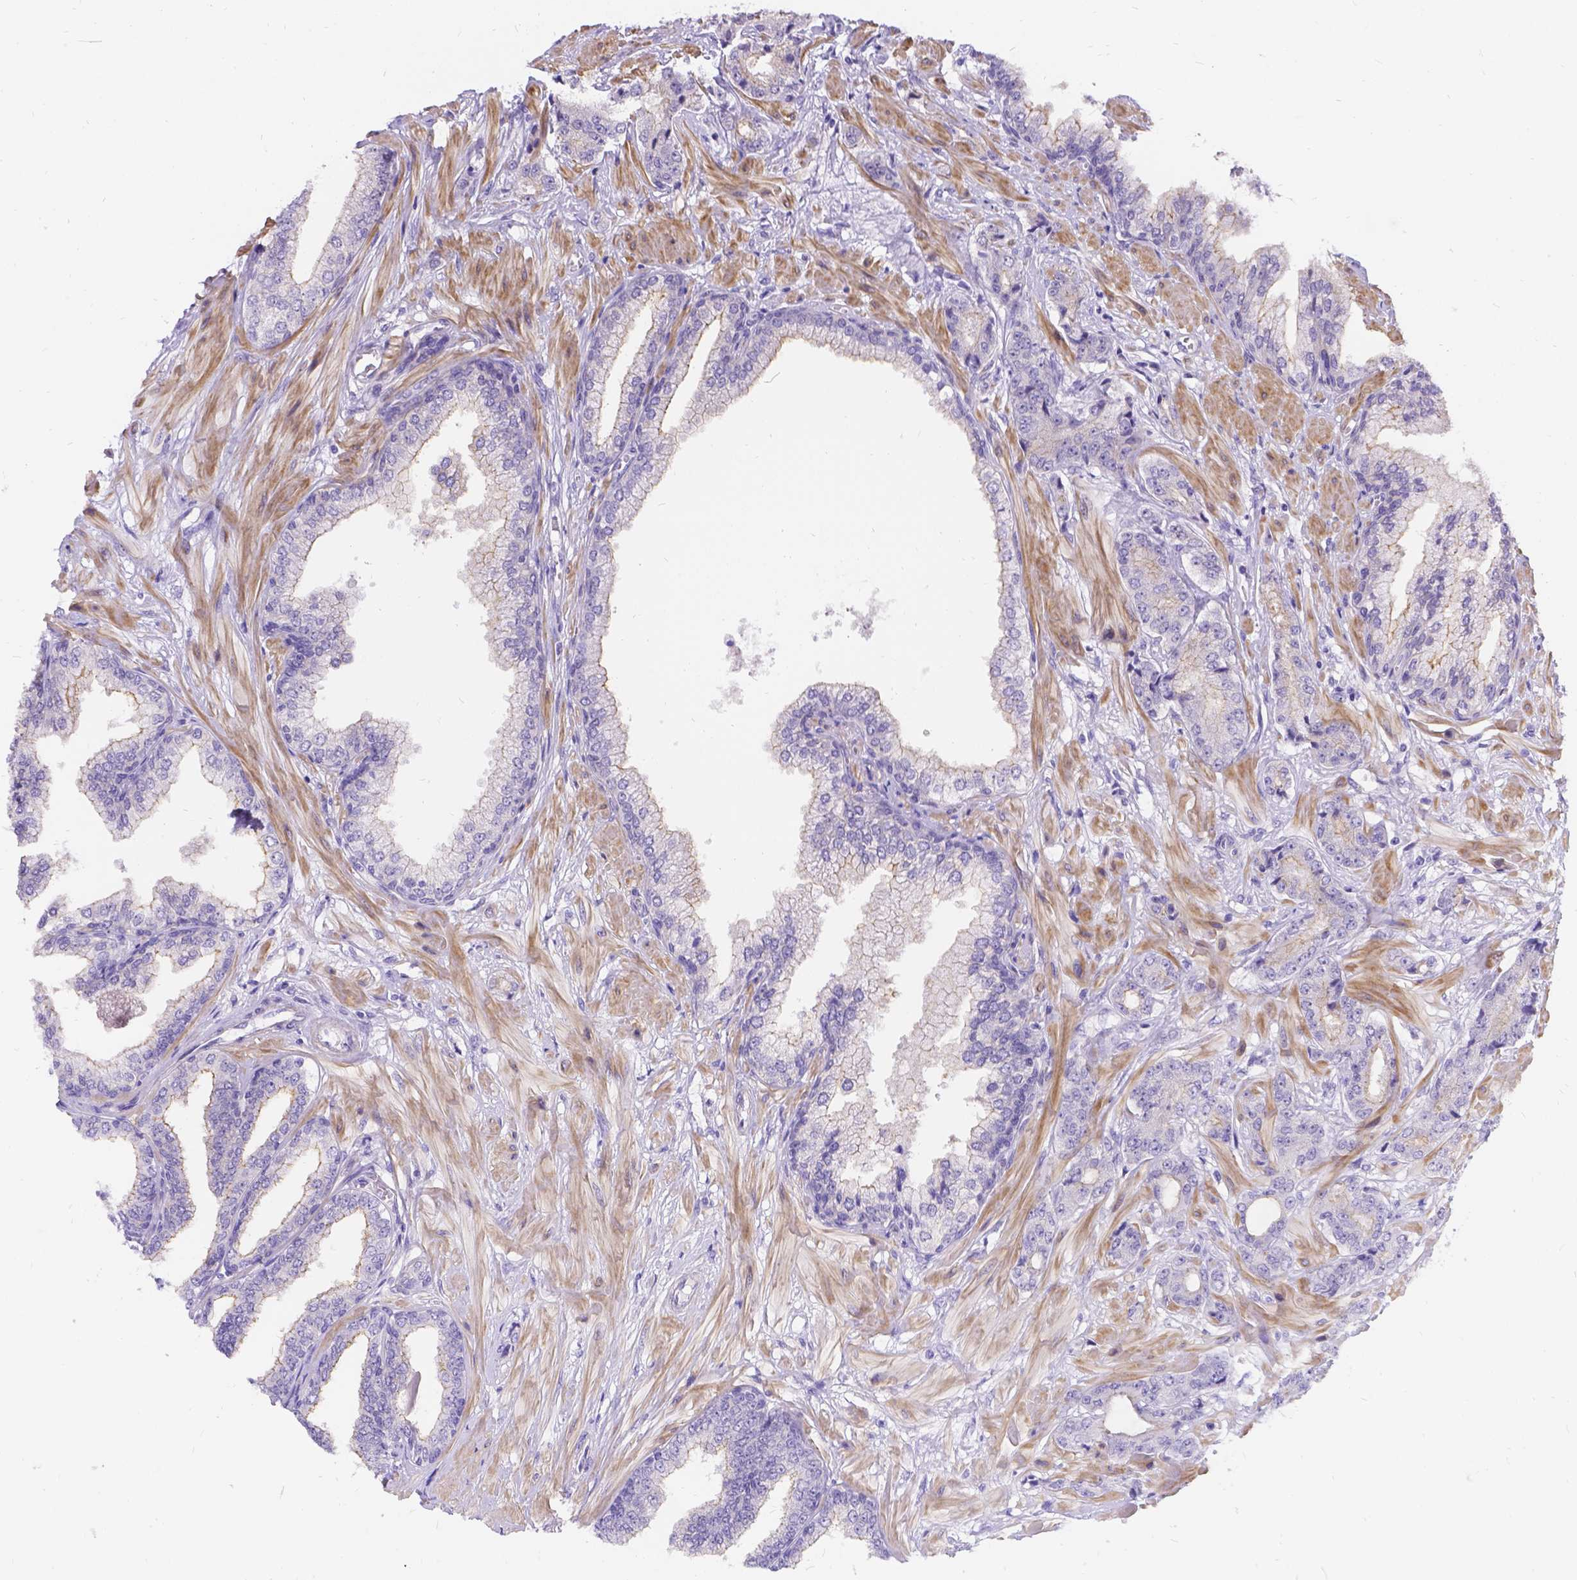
{"staining": {"intensity": "negative", "quantity": "none", "location": "none"}, "tissue": "prostate cancer", "cell_type": "Tumor cells", "image_type": "cancer", "snomed": [{"axis": "morphology", "description": "Adenocarcinoma, Low grade"}, {"axis": "topography", "description": "Prostate"}], "caption": "Tumor cells are negative for protein expression in human prostate low-grade adenocarcinoma.", "gene": "PALS1", "patient": {"sex": "male", "age": 55}}